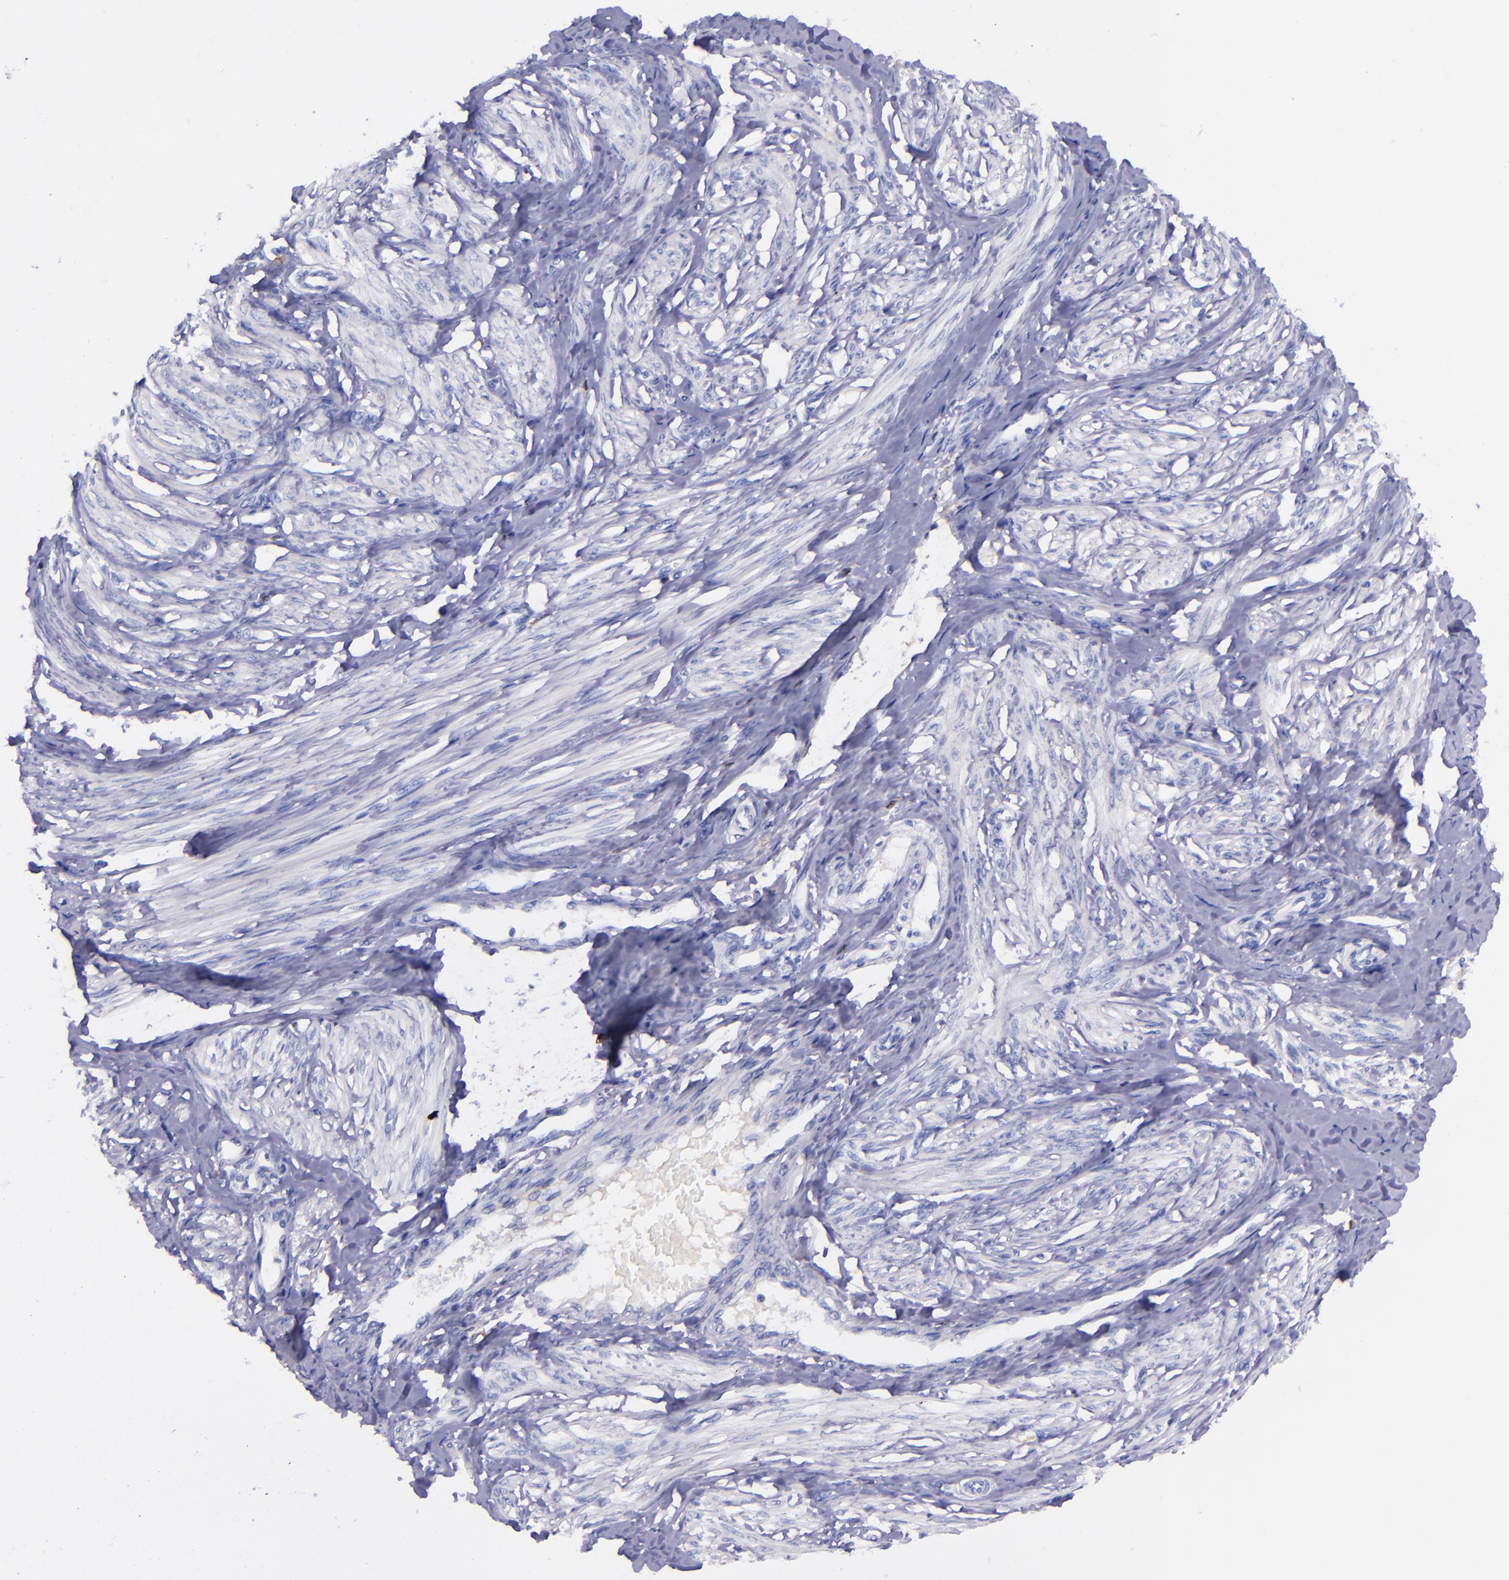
{"staining": {"intensity": "negative", "quantity": "none", "location": "none"}, "tissue": "smooth muscle", "cell_type": "Smooth muscle cells", "image_type": "normal", "snomed": [{"axis": "morphology", "description": "Normal tissue, NOS"}, {"axis": "topography", "description": "Smooth muscle"}, {"axis": "topography", "description": "Uterus"}], "caption": "An IHC micrograph of unremarkable smooth muscle is shown. There is no staining in smooth muscle cells of smooth muscle.", "gene": "KNG1", "patient": {"sex": "female", "age": 39}}